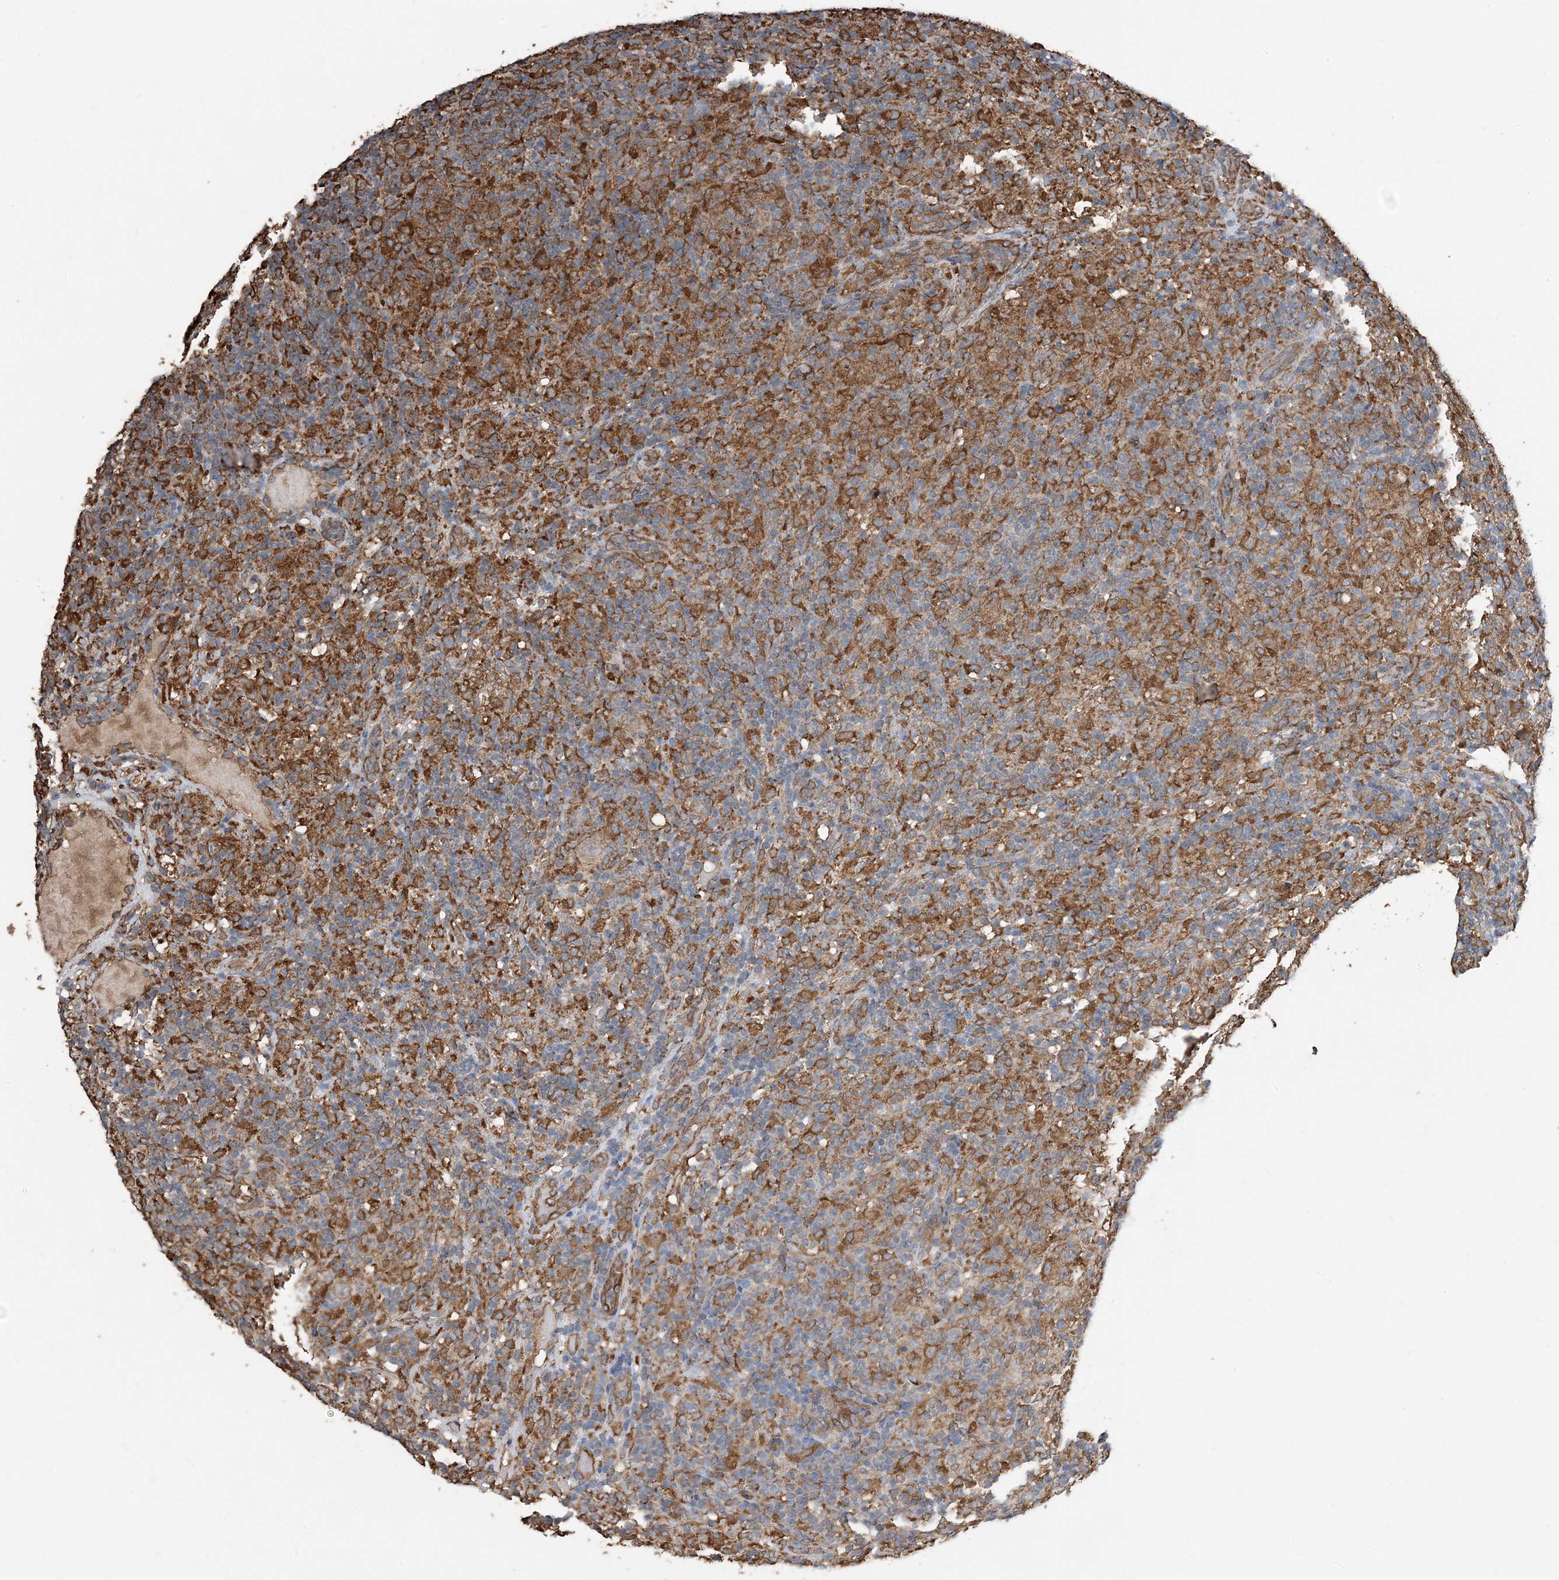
{"staining": {"intensity": "strong", "quantity": ">75%", "location": "cytoplasmic/membranous"}, "tissue": "lymphoma", "cell_type": "Tumor cells", "image_type": "cancer", "snomed": [{"axis": "morphology", "description": "Hodgkin's disease, NOS"}, {"axis": "topography", "description": "Lymph node"}], "caption": "IHC staining of Hodgkin's disease, which exhibits high levels of strong cytoplasmic/membranous expression in approximately >75% of tumor cells indicating strong cytoplasmic/membranous protein expression. The staining was performed using DAB (brown) for protein detection and nuclei were counterstained in hematoxylin (blue).", "gene": "PDIA6", "patient": {"sex": "male", "age": 70}}